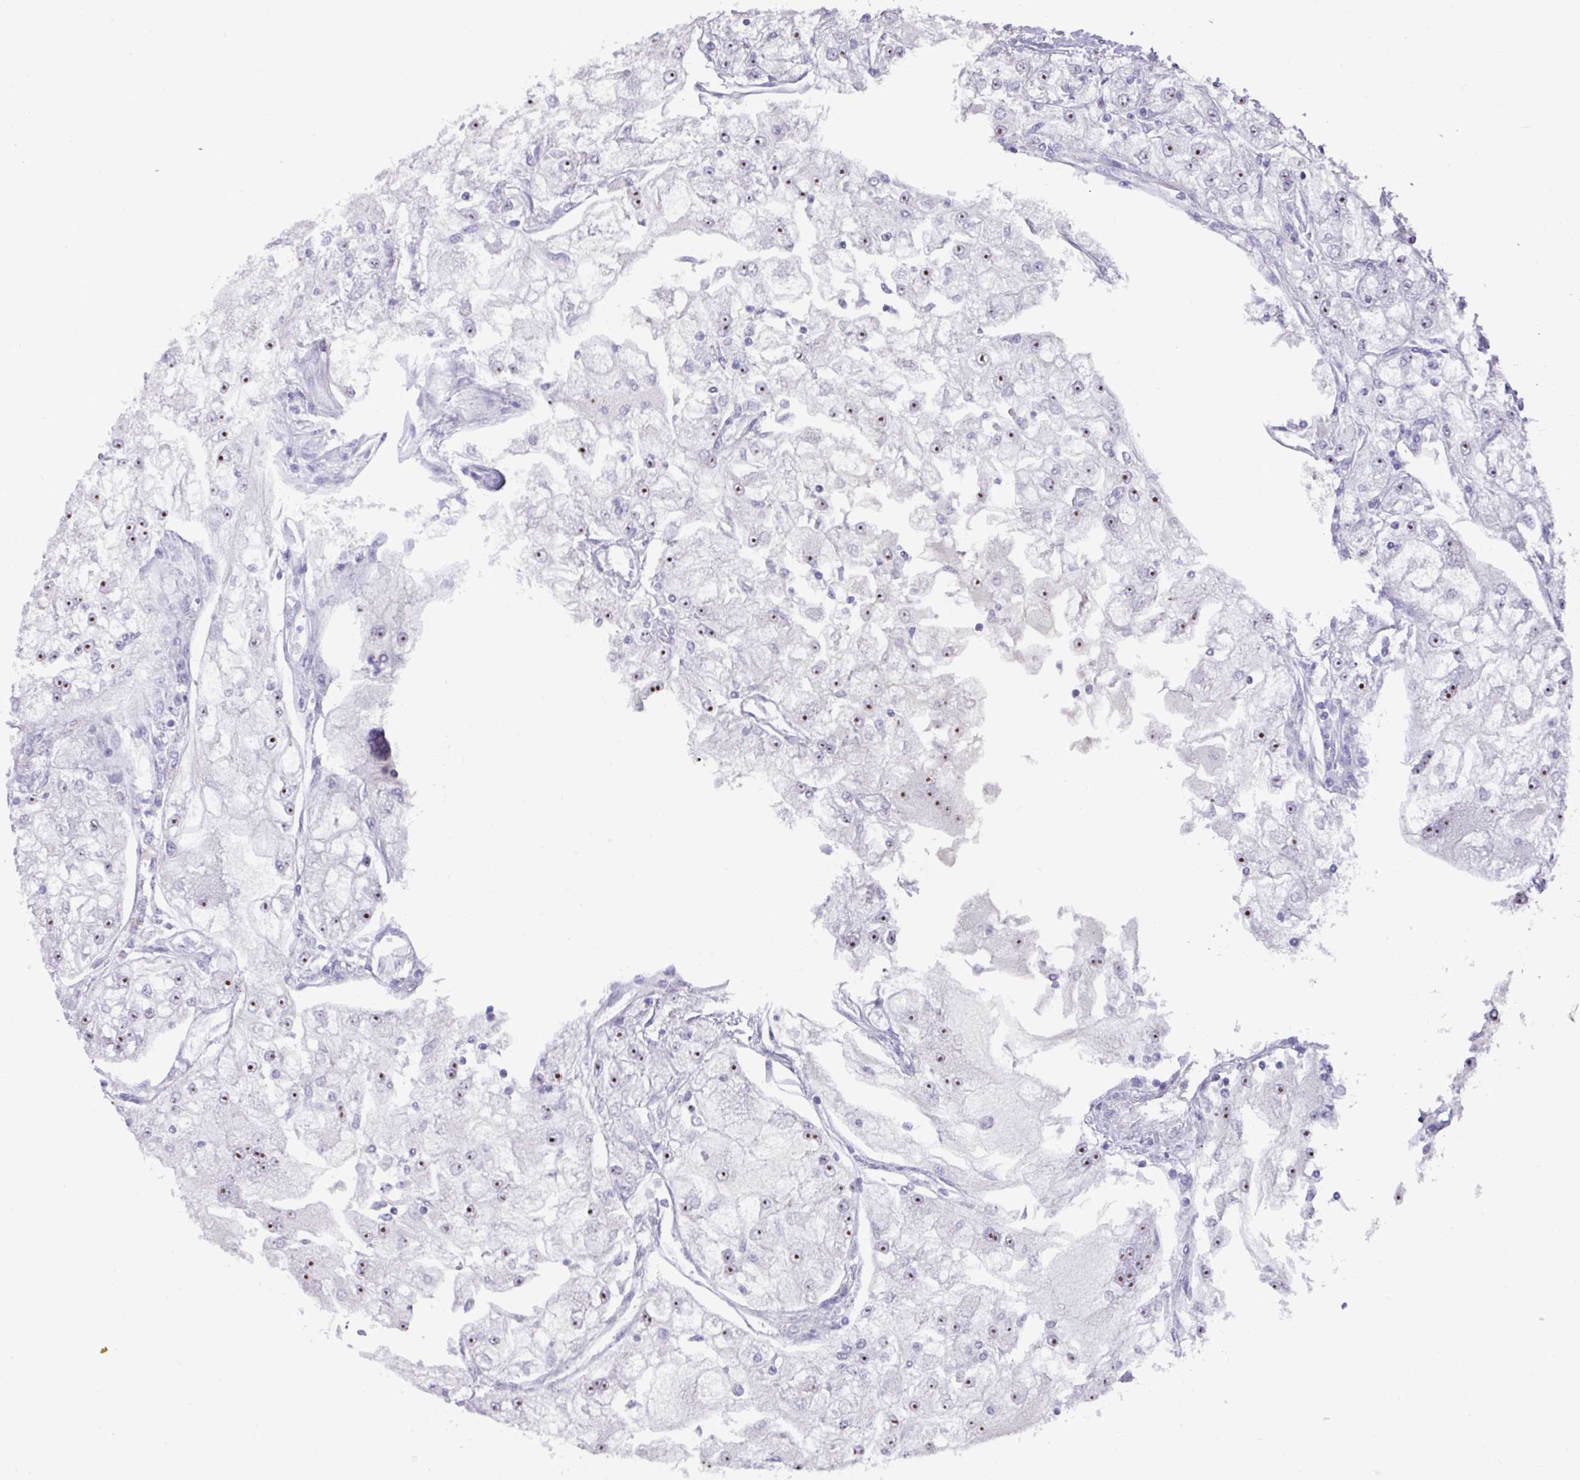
{"staining": {"intensity": "moderate", "quantity": ">75%", "location": "nuclear"}, "tissue": "renal cancer", "cell_type": "Tumor cells", "image_type": "cancer", "snomed": [{"axis": "morphology", "description": "Adenocarcinoma, NOS"}, {"axis": "topography", "description": "Kidney"}], "caption": "This is an image of IHC staining of renal adenocarcinoma, which shows moderate staining in the nuclear of tumor cells.", "gene": "MT-ND4", "patient": {"sex": "female", "age": 72}}